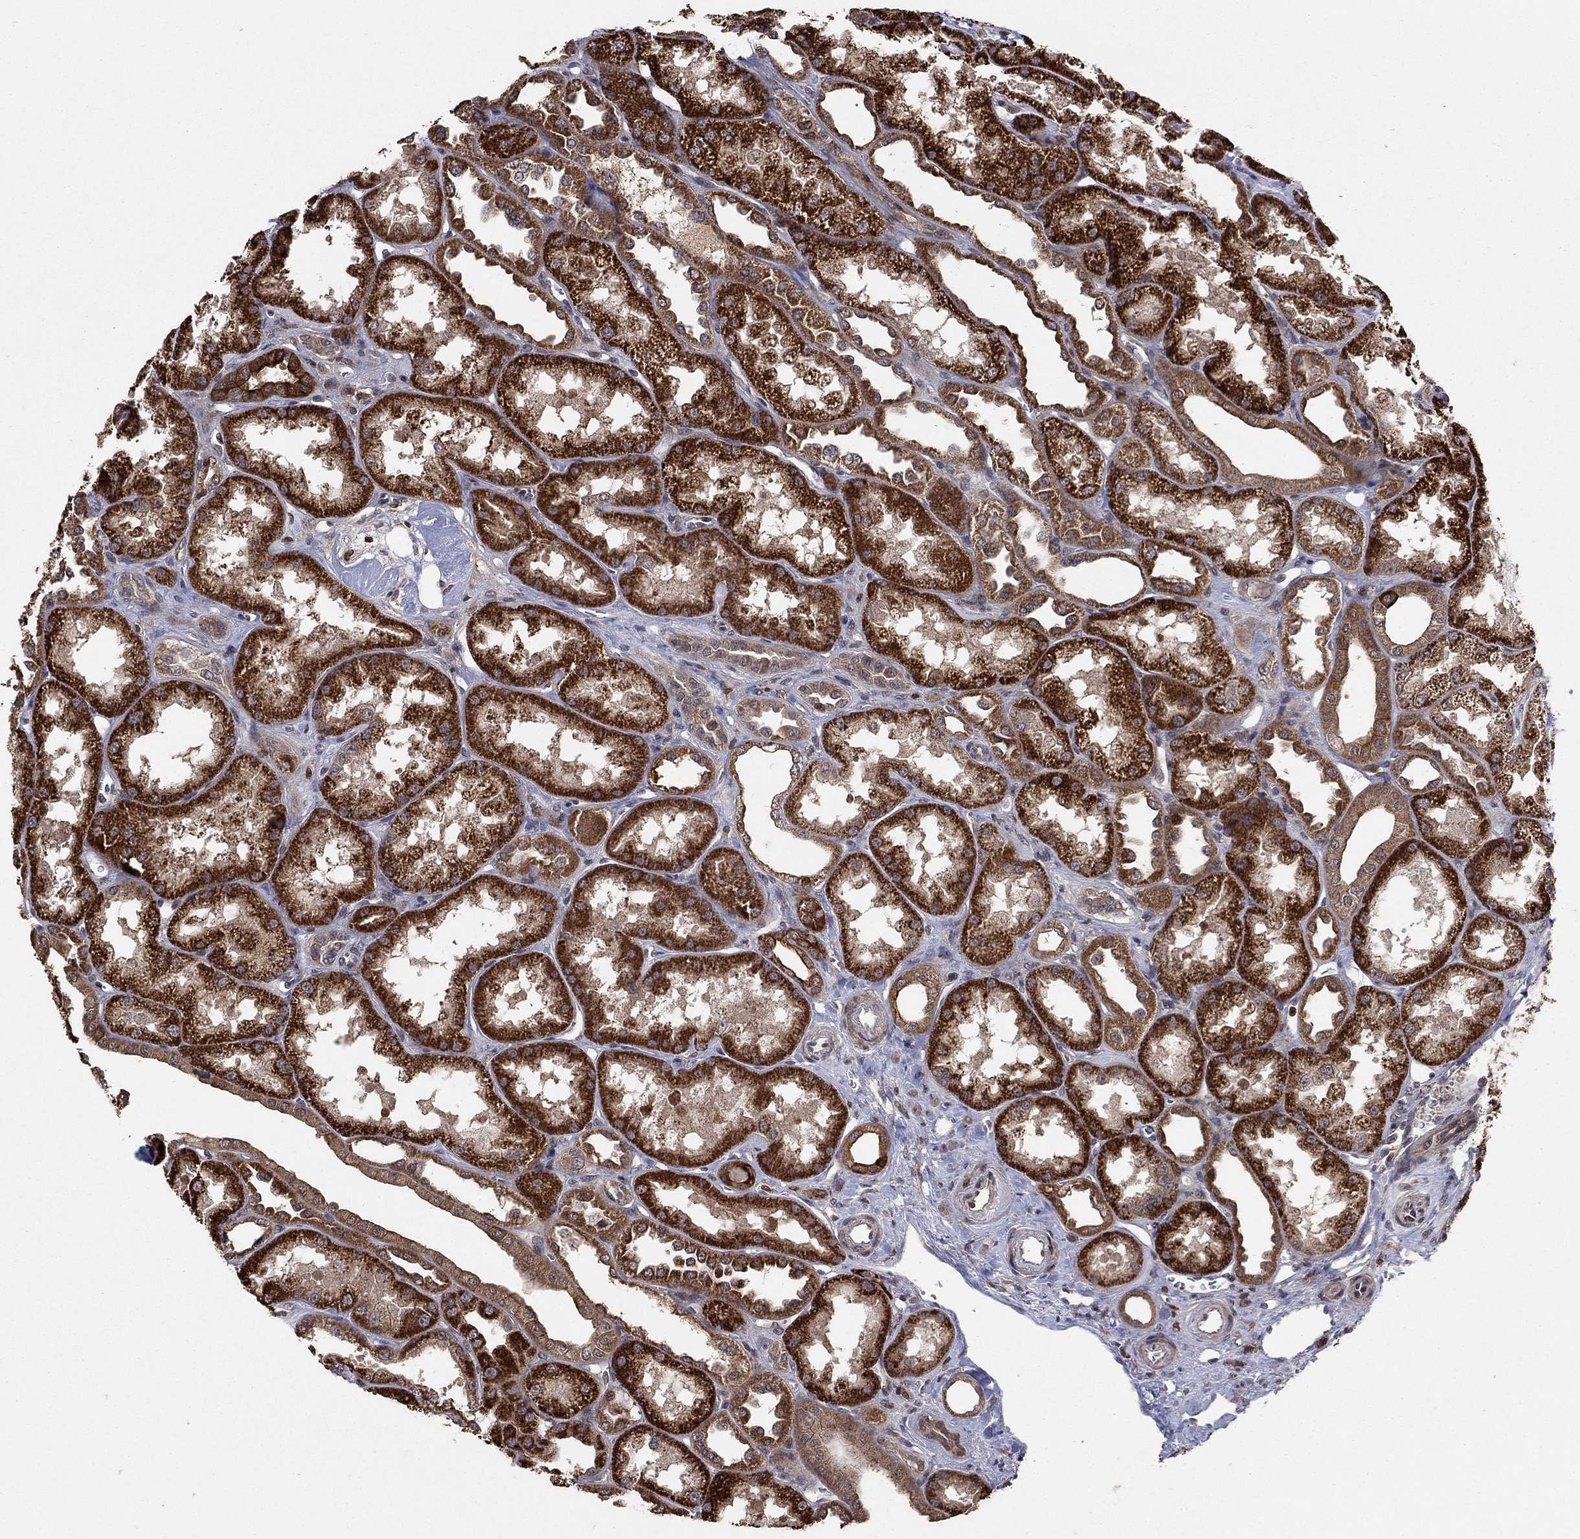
{"staining": {"intensity": "moderate", "quantity": "<25%", "location": "nuclear"}, "tissue": "kidney", "cell_type": "Cells in glomeruli", "image_type": "normal", "snomed": [{"axis": "morphology", "description": "Normal tissue, NOS"}, {"axis": "topography", "description": "Kidney"}], "caption": "The image reveals immunohistochemical staining of benign kidney. There is moderate nuclear staining is present in approximately <25% of cells in glomeruli.", "gene": "CCDC66", "patient": {"sex": "male", "age": 61}}